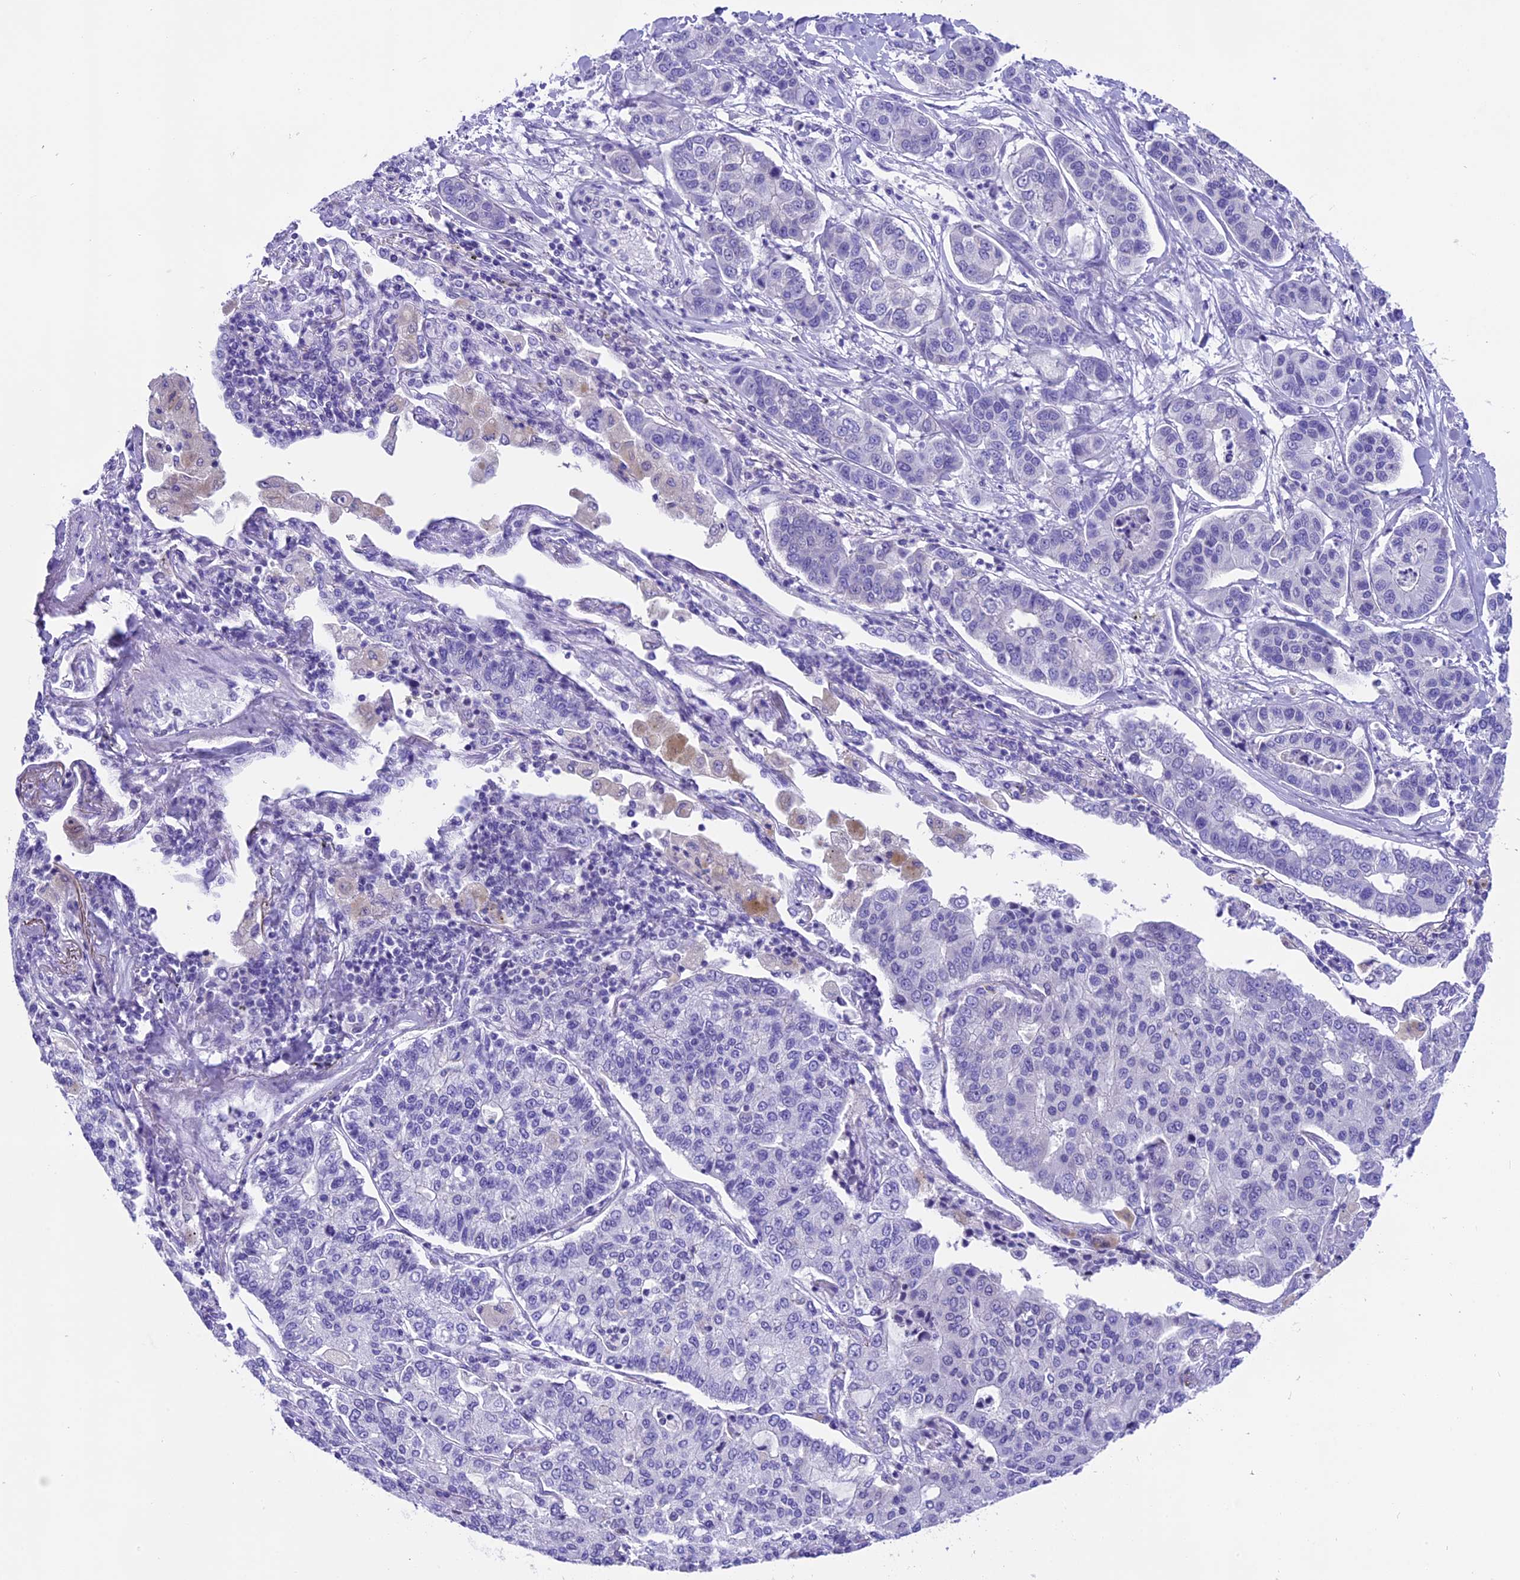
{"staining": {"intensity": "negative", "quantity": "none", "location": "none"}, "tissue": "lung cancer", "cell_type": "Tumor cells", "image_type": "cancer", "snomed": [{"axis": "morphology", "description": "Adenocarcinoma, NOS"}, {"axis": "topography", "description": "Lung"}], "caption": "The photomicrograph exhibits no staining of tumor cells in lung cancer.", "gene": "PRR15", "patient": {"sex": "male", "age": 49}}